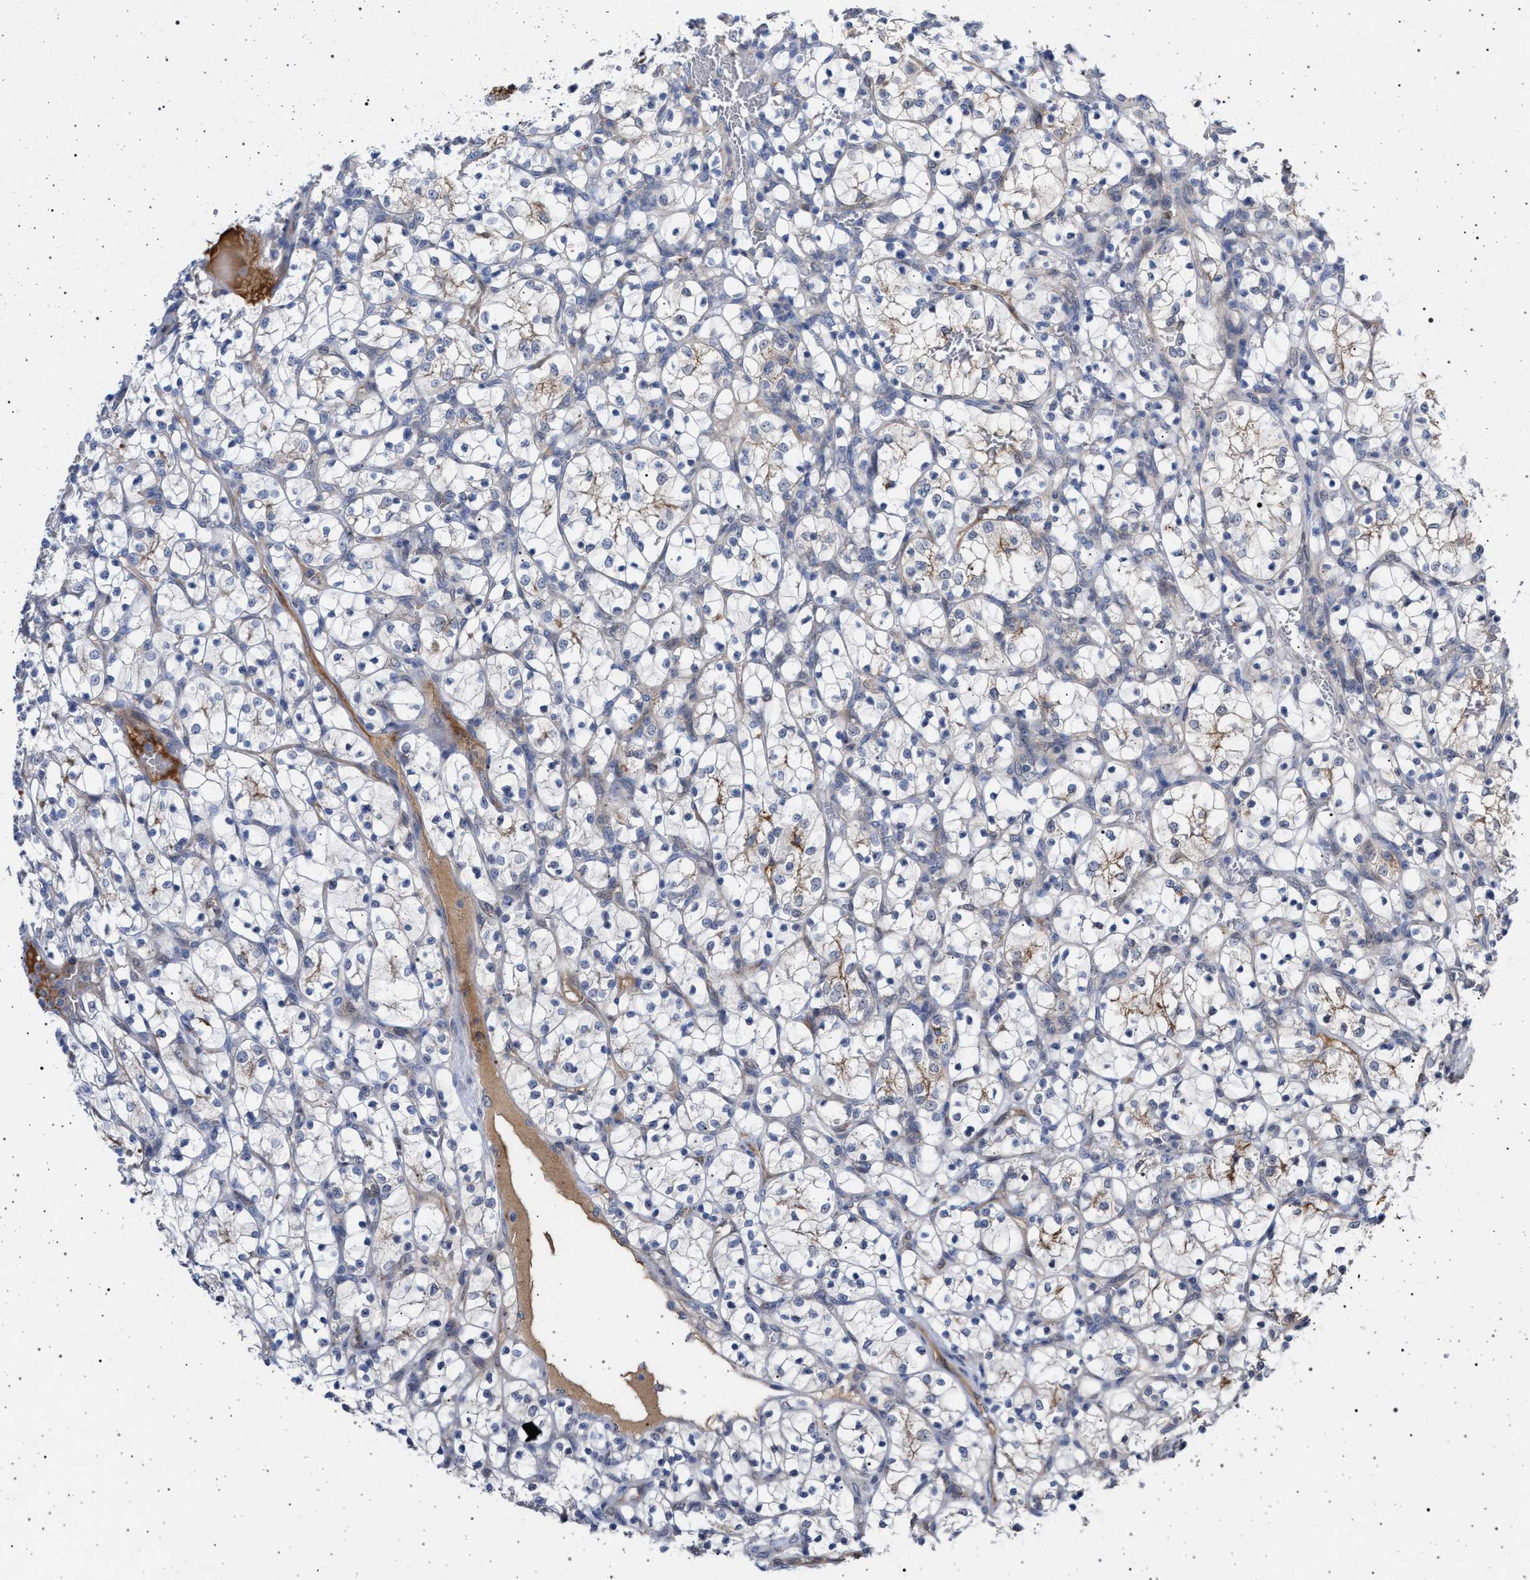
{"staining": {"intensity": "moderate", "quantity": "<25%", "location": "cytoplasmic/membranous"}, "tissue": "renal cancer", "cell_type": "Tumor cells", "image_type": "cancer", "snomed": [{"axis": "morphology", "description": "Adenocarcinoma, NOS"}, {"axis": "topography", "description": "Kidney"}], "caption": "Immunohistochemistry staining of adenocarcinoma (renal), which reveals low levels of moderate cytoplasmic/membranous positivity in about <25% of tumor cells indicating moderate cytoplasmic/membranous protein expression. The staining was performed using DAB (3,3'-diaminobenzidine) (brown) for protein detection and nuclei were counterstained in hematoxylin (blue).", "gene": "RBM48", "patient": {"sex": "female", "age": 69}}